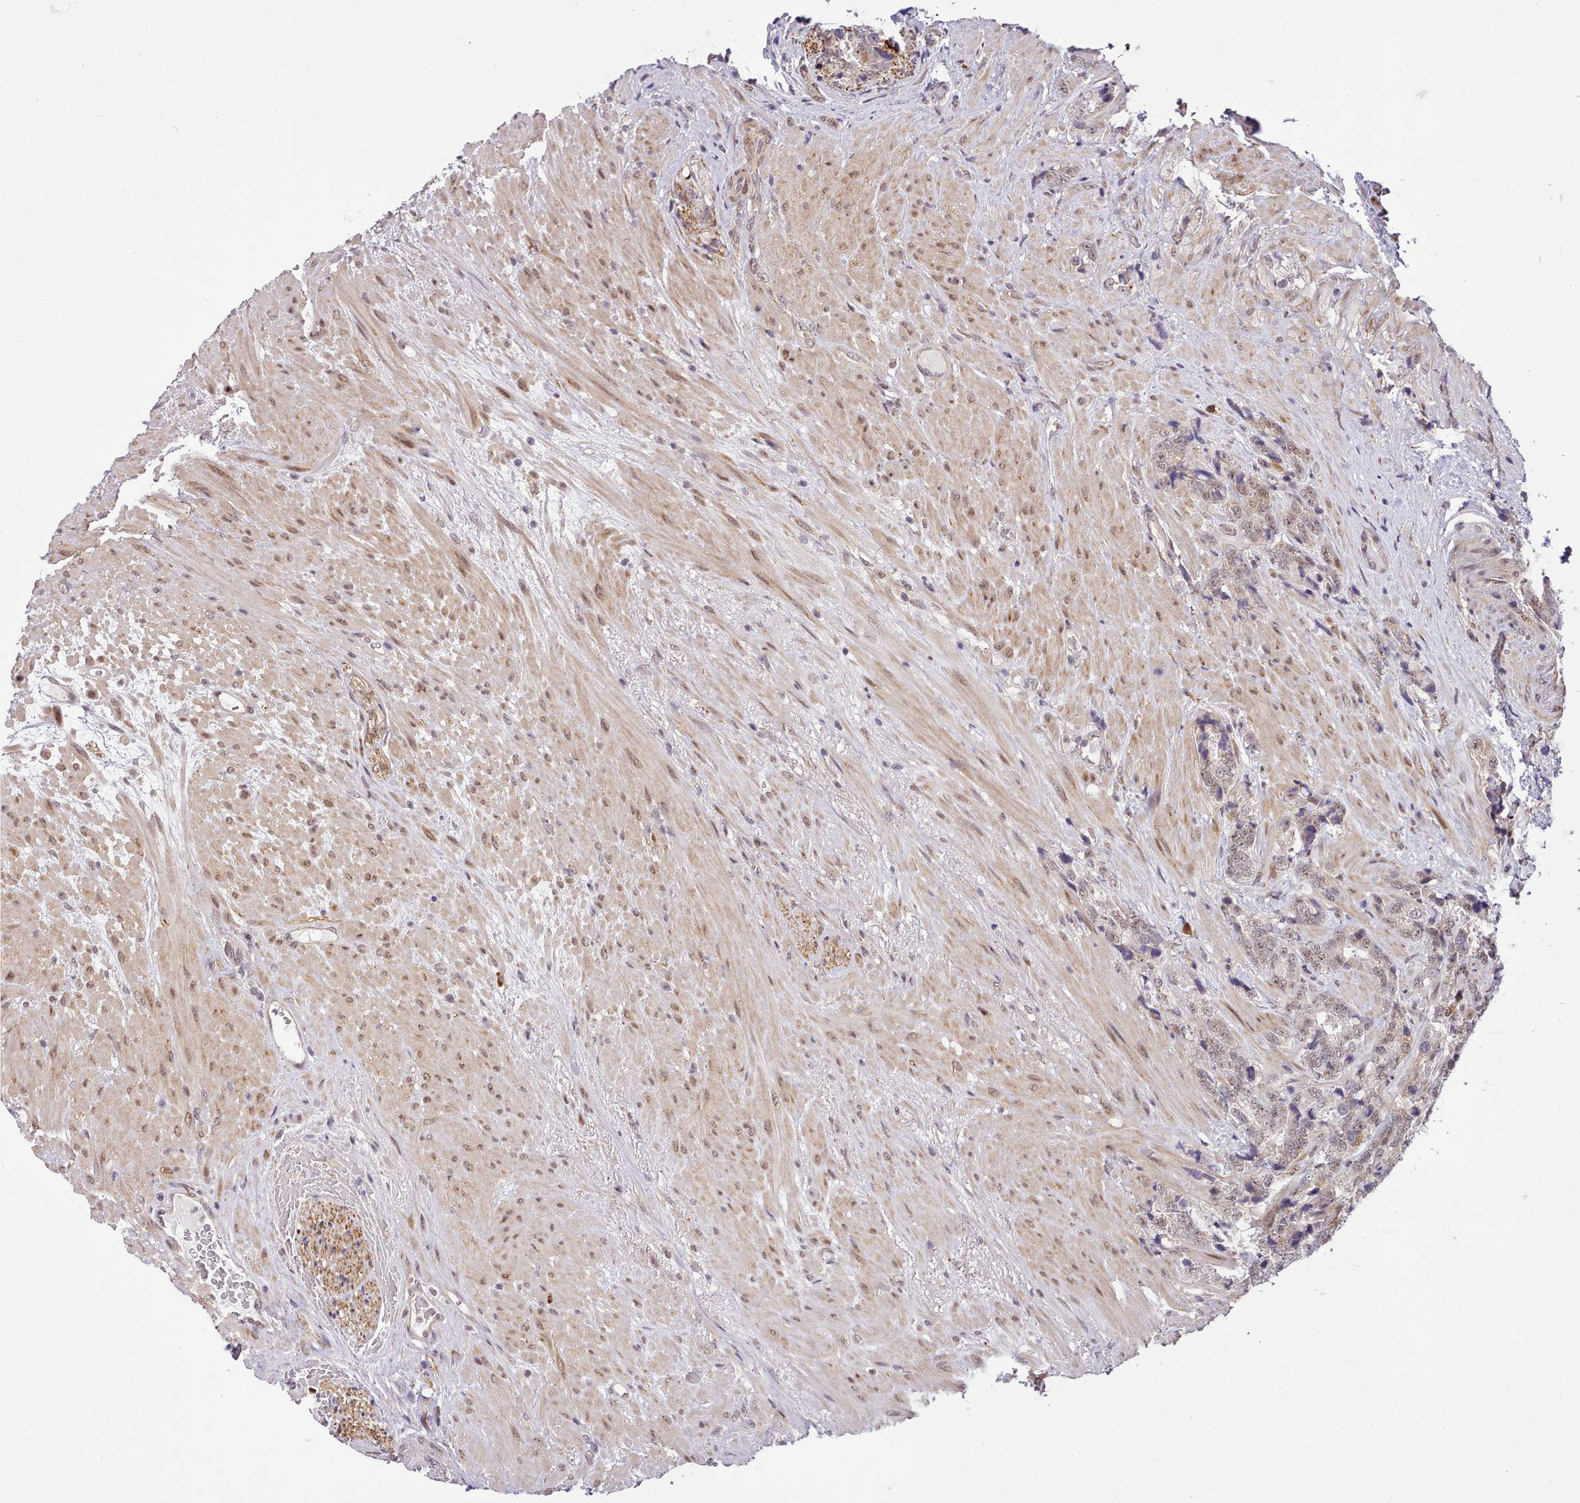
{"staining": {"intensity": "weak", "quantity": "25%-75%", "location": "nuclear"}, "tissue": "prostate cancer", "cell_type": "Tumor cells", "image_type": "cancer", "snomed": [{"axis": "morphology", "description": "Adenocarcinoma, High grade"}, {"axis": "topography", "description": "Prostate"}], "caption": "Prostate cancer (adenocarcinoma (high-grade)) stained with a brown dye displays weak nuclear positive staining in approximately 25%-75% of tumor cells.", "gene": "HOXB7", "patient": {"sex": "male", "age": 74}}